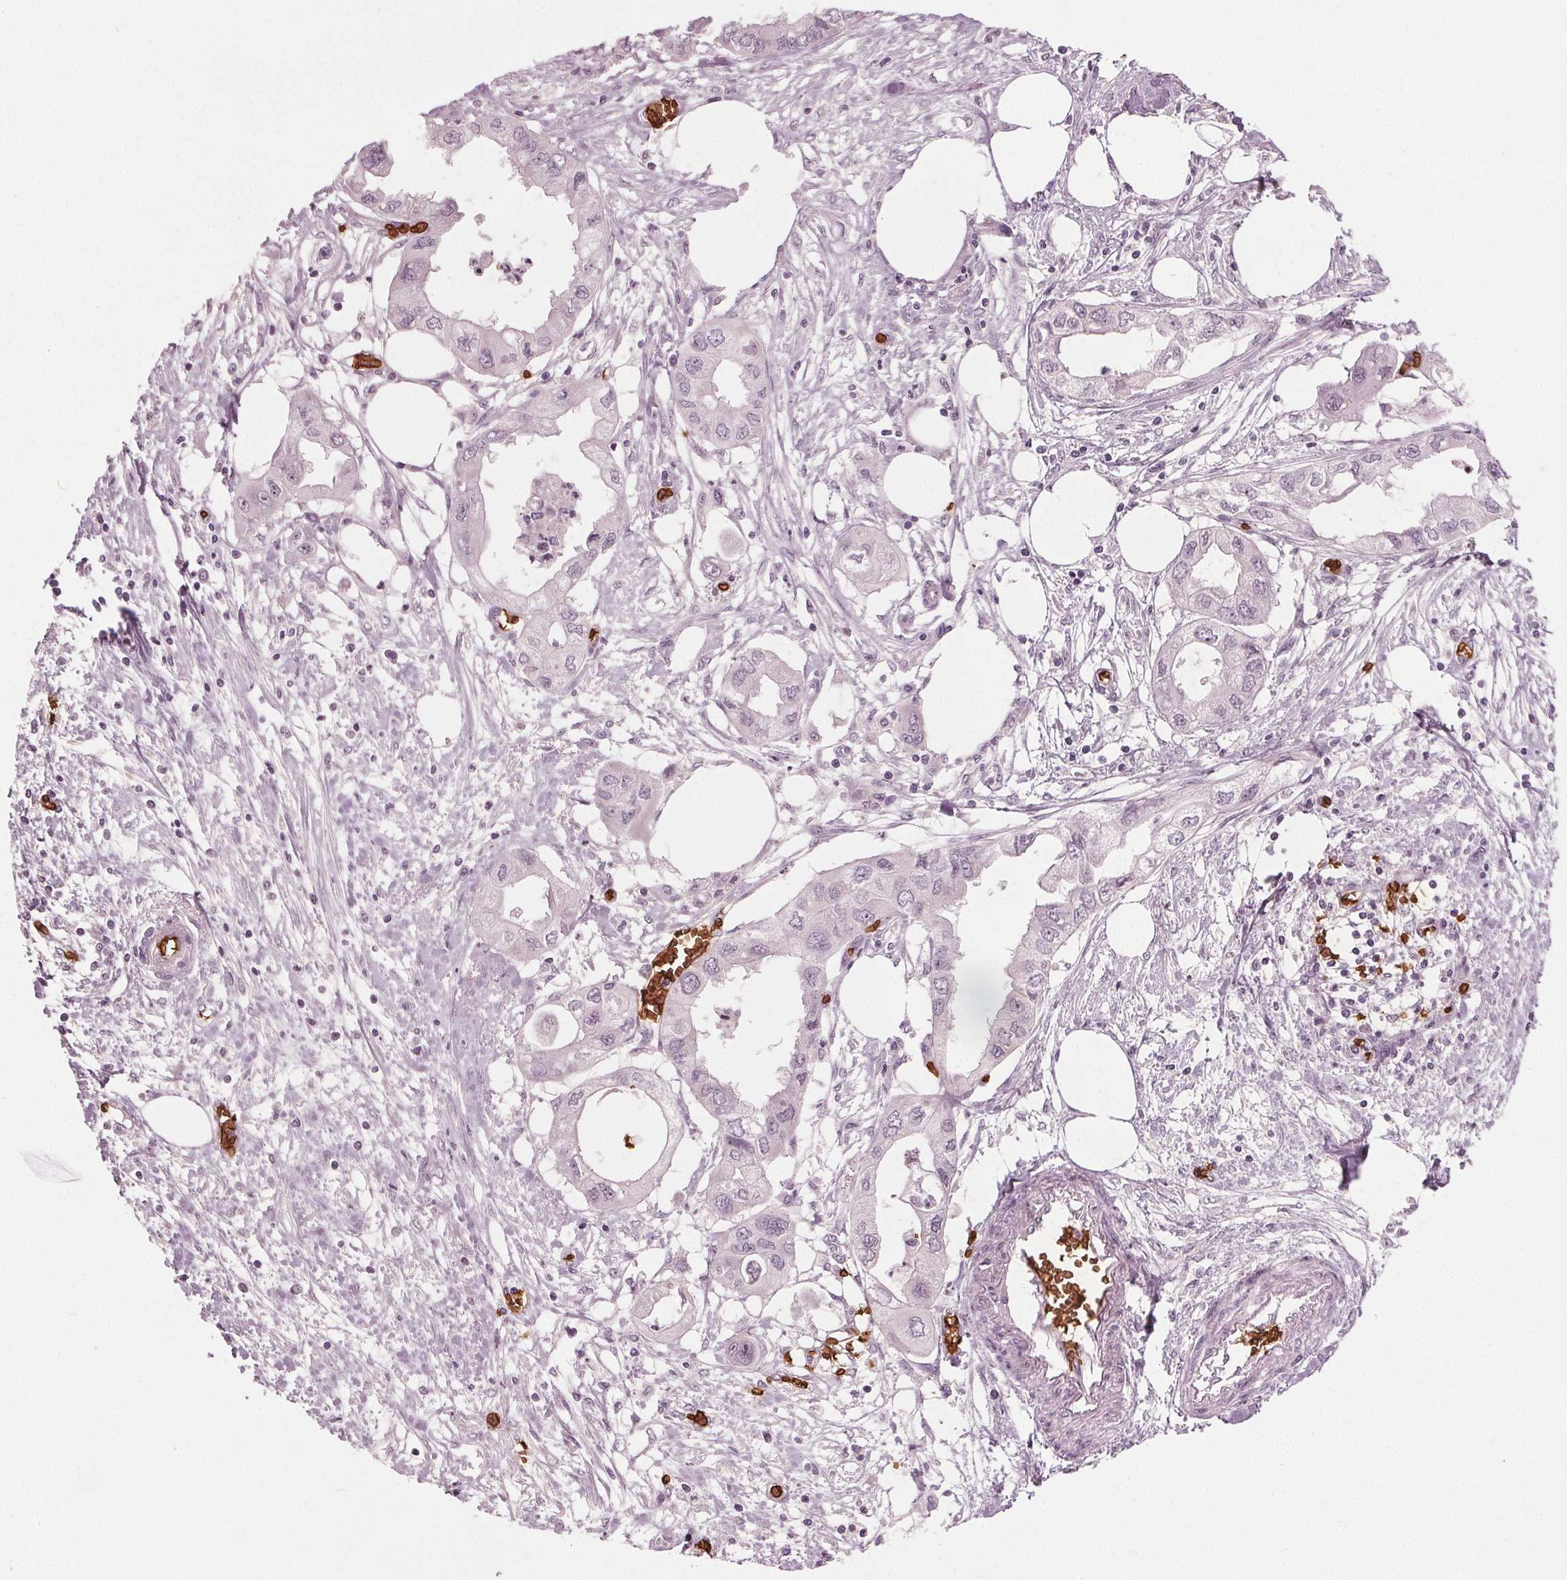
{"staining": {"intensity": "negative", "quantity": "none", "location": "none"}, "tissue": "endometrial cancer", "cell_type": "Tumor cells", "image_type": "cancer", "snomed": [{"axis": "morphology", "description": "Adenocarcinoma, NOS"}, {"axis": "morphology", "description": "Adenocarcinoma, metastatic, NOS"}, {"axis": "topography", "description": "Adipose tissue"}, {"axis": "topography", "description": "Endometrium"}], "caption": "Tumor cells are negative for brown protein staining in endometrial metastatic adenocarcinoma.", "gene": "SLC4A1", "patient": {"sex": "female", "age": 67}}